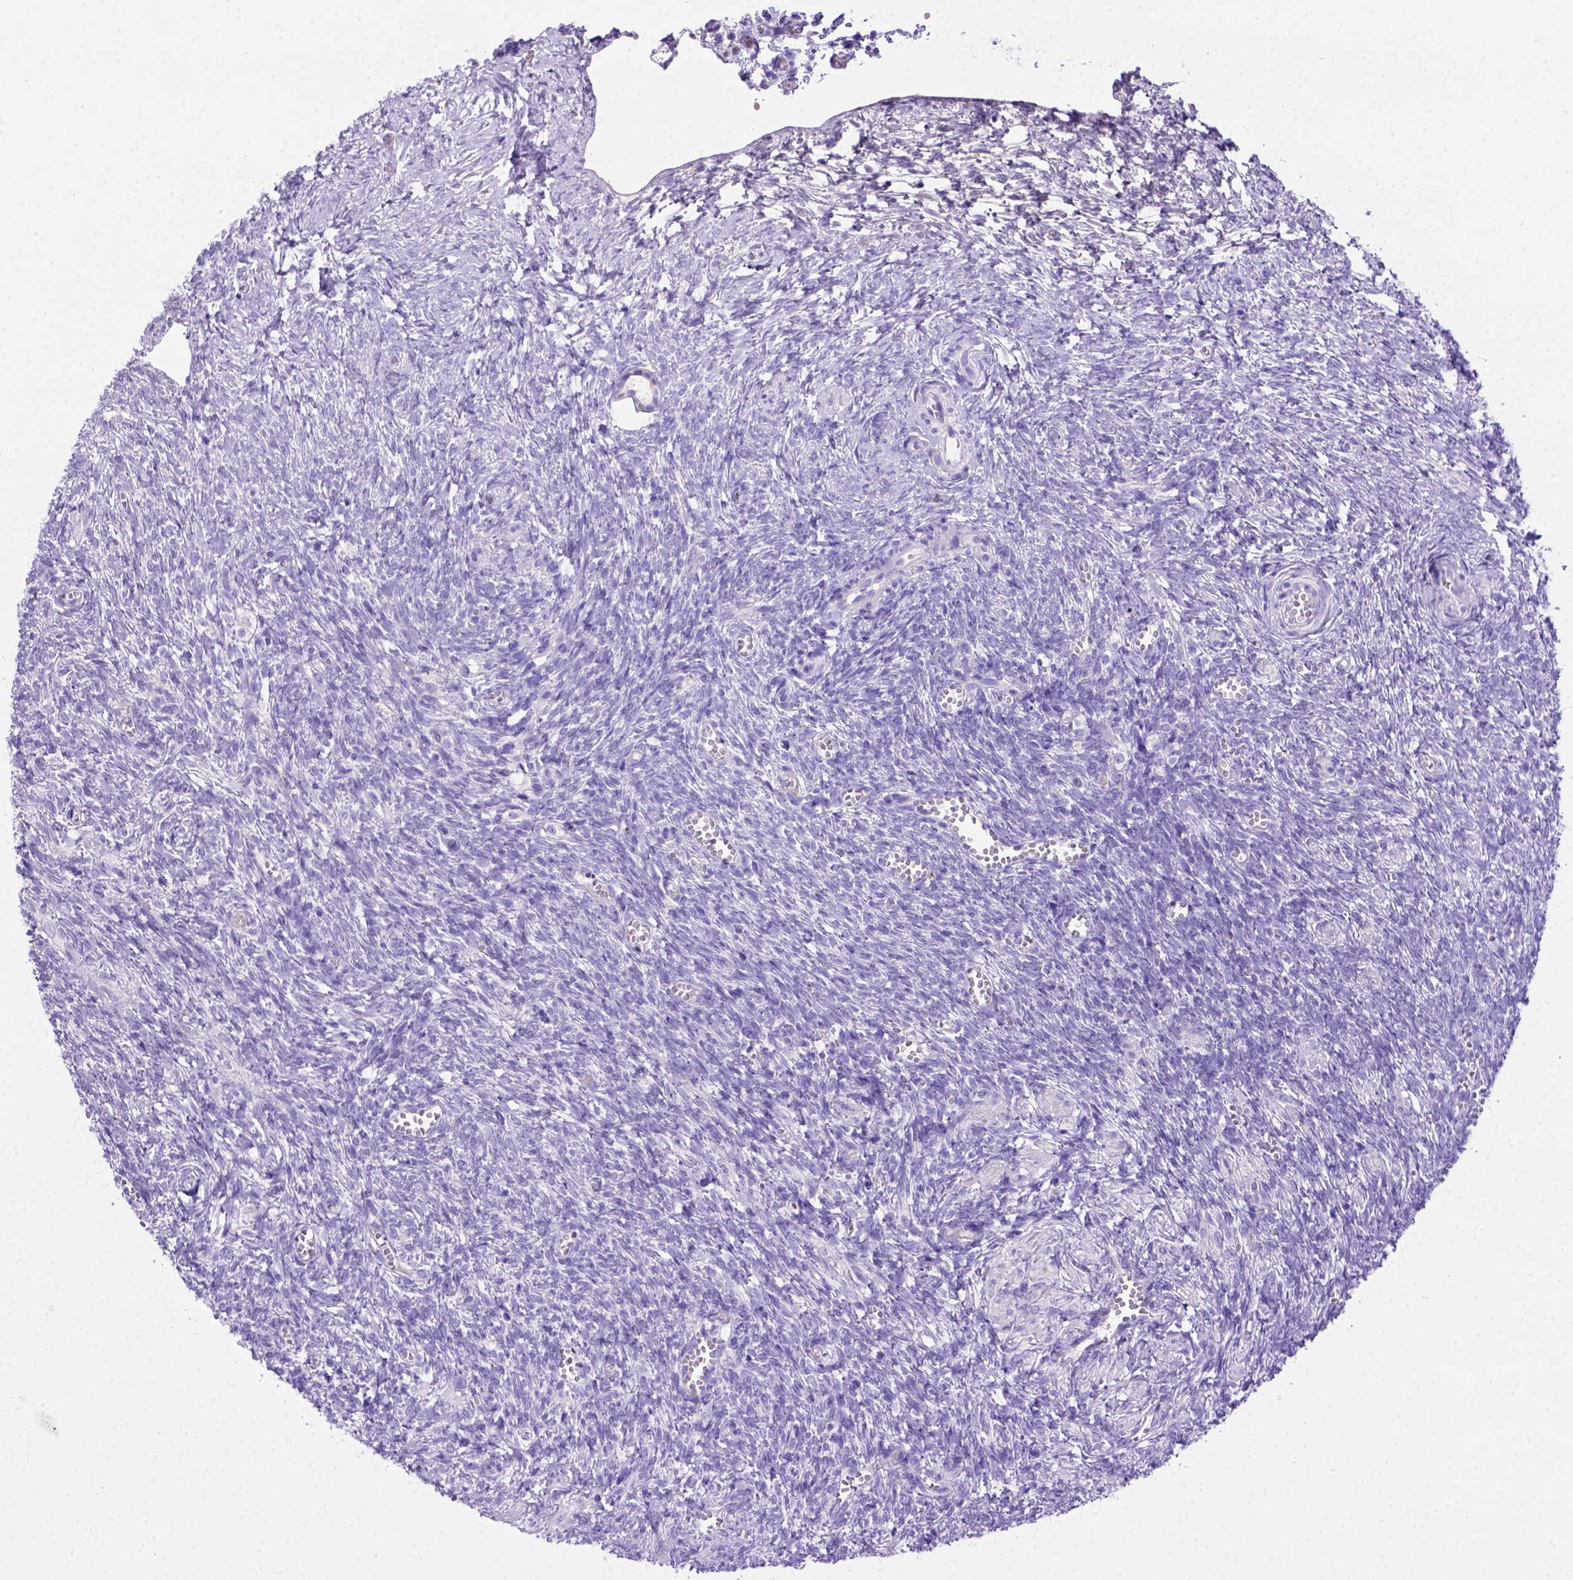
{"staining": {"intensity": "negative", "quantity": "none", "location": "none"}, "tissue": "ovary", "cell_type": "Follicle cells", "image_type": "normal", "snomed": [{"axis": "morphology", "description": "Normal tissue, NOS"}, {"axis": "topography", "description": "Ovary"}], "caption": "Human ovary stained for a protein using immunohistochemistry (IHC) shows no positivity in follicle cells.", "gene": "PTGES", "patient": {"sex": "female", "age": 43}}